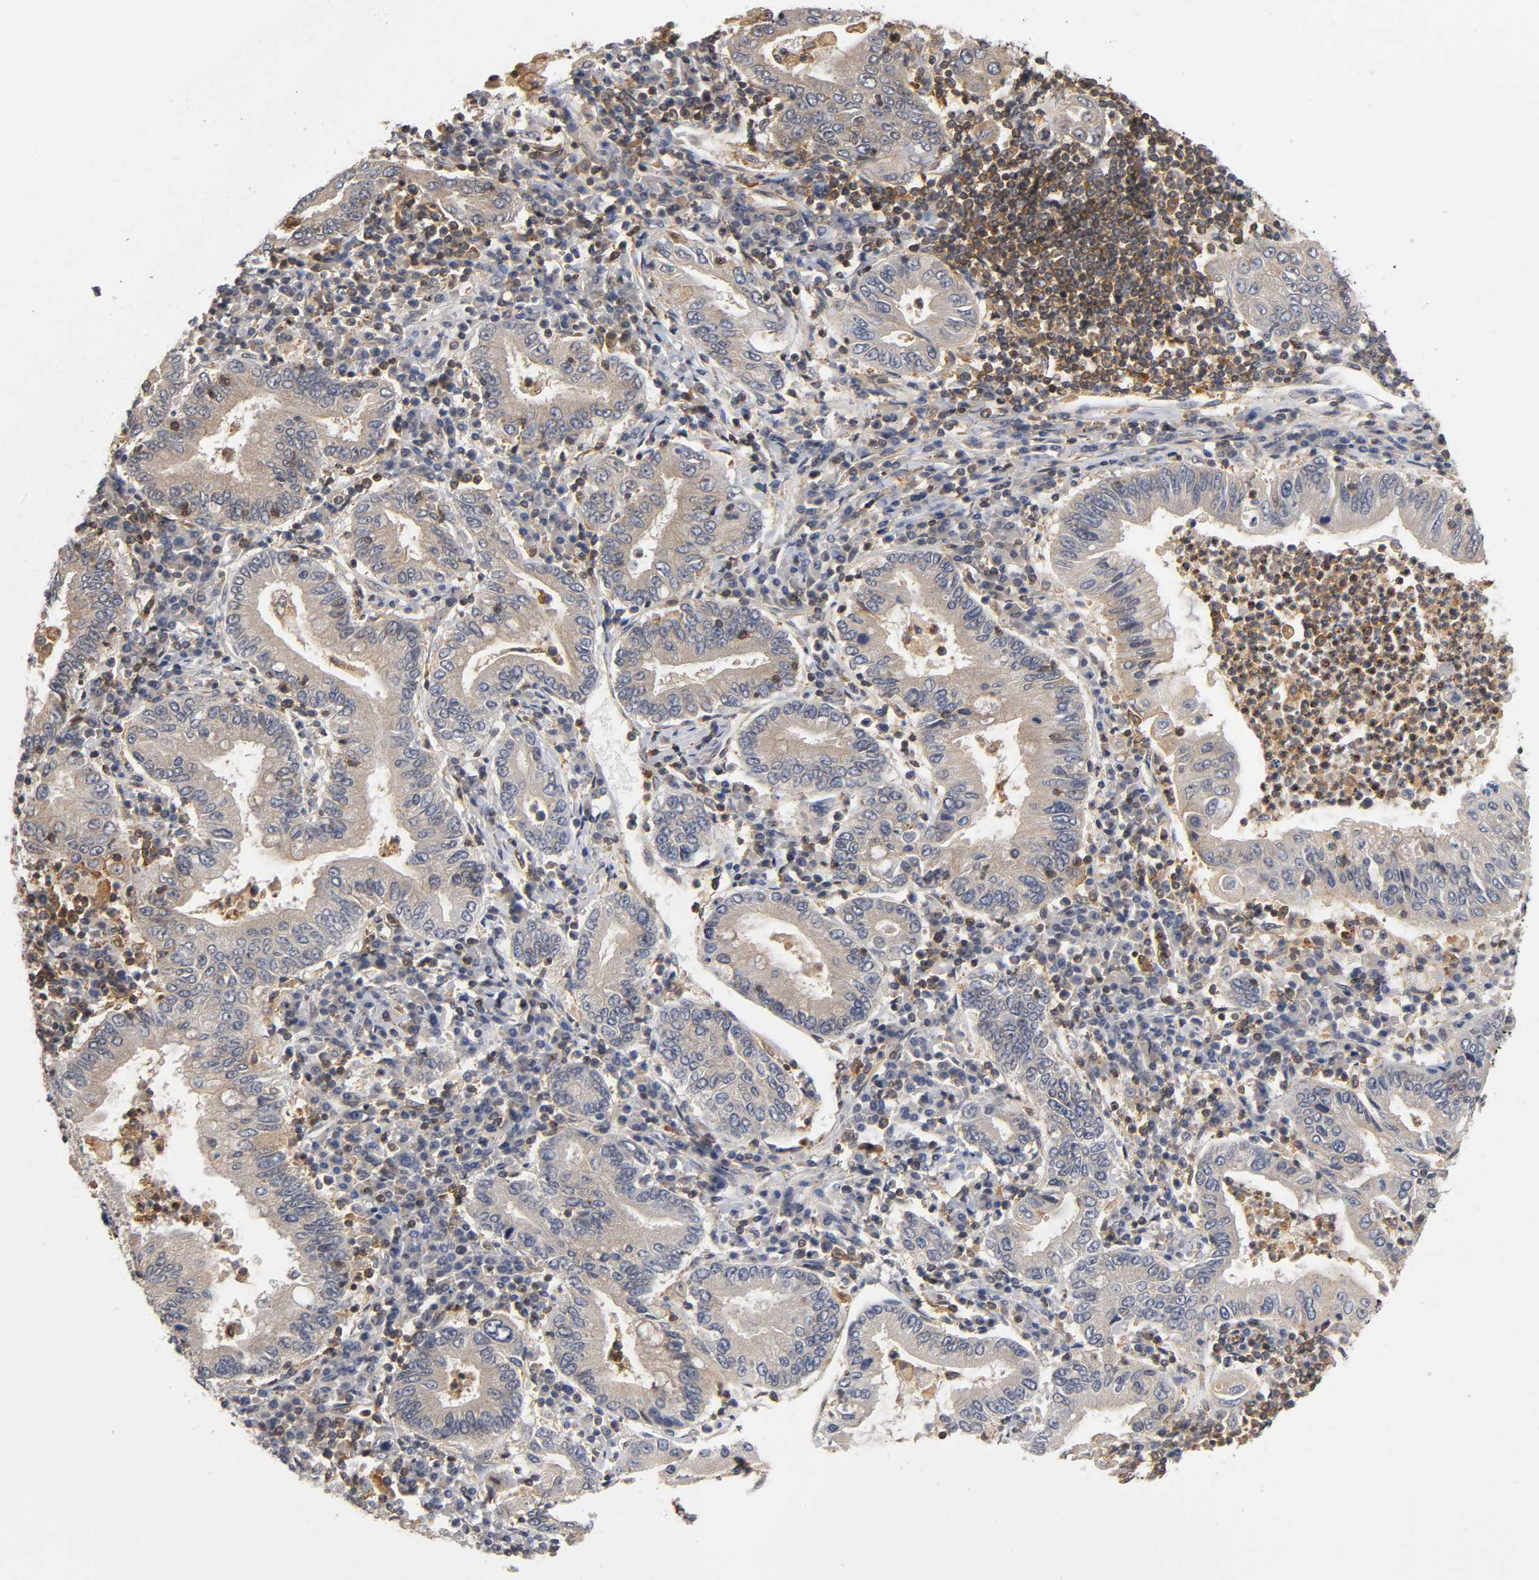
{"staining": {"intensity": "moderate", "quantity": ">75%", "location": "cytoplasmic/membranous"}, "tissue": "stomach cancer", "cell_type": "Tumor cells", "image_type": "cancer", "snomed": [{"axis": "morphology", "description": "Normal tissue, NOS"}, {"axis": "morphology", "description": "Adenocarcinoma, NOS"}, {"axis": "topography", "description": "Esophagus"}, {"axis": "topography", "description": "Stomach, upper"}, {"axis": "topography", "description": "Peripheral nerve tissue"}], "caption": "High-magnification brightfield microscopy of stomach adenocarcinoma stained with DAB (brown) and counterstained with hematoxylin (blue). tumor cells exhibit moderate cytoplasmic/membranous staining is seen in approximately>75% of cells.", "gene": "ACTR2", "patient": {"sex": "male", "age": 62}}